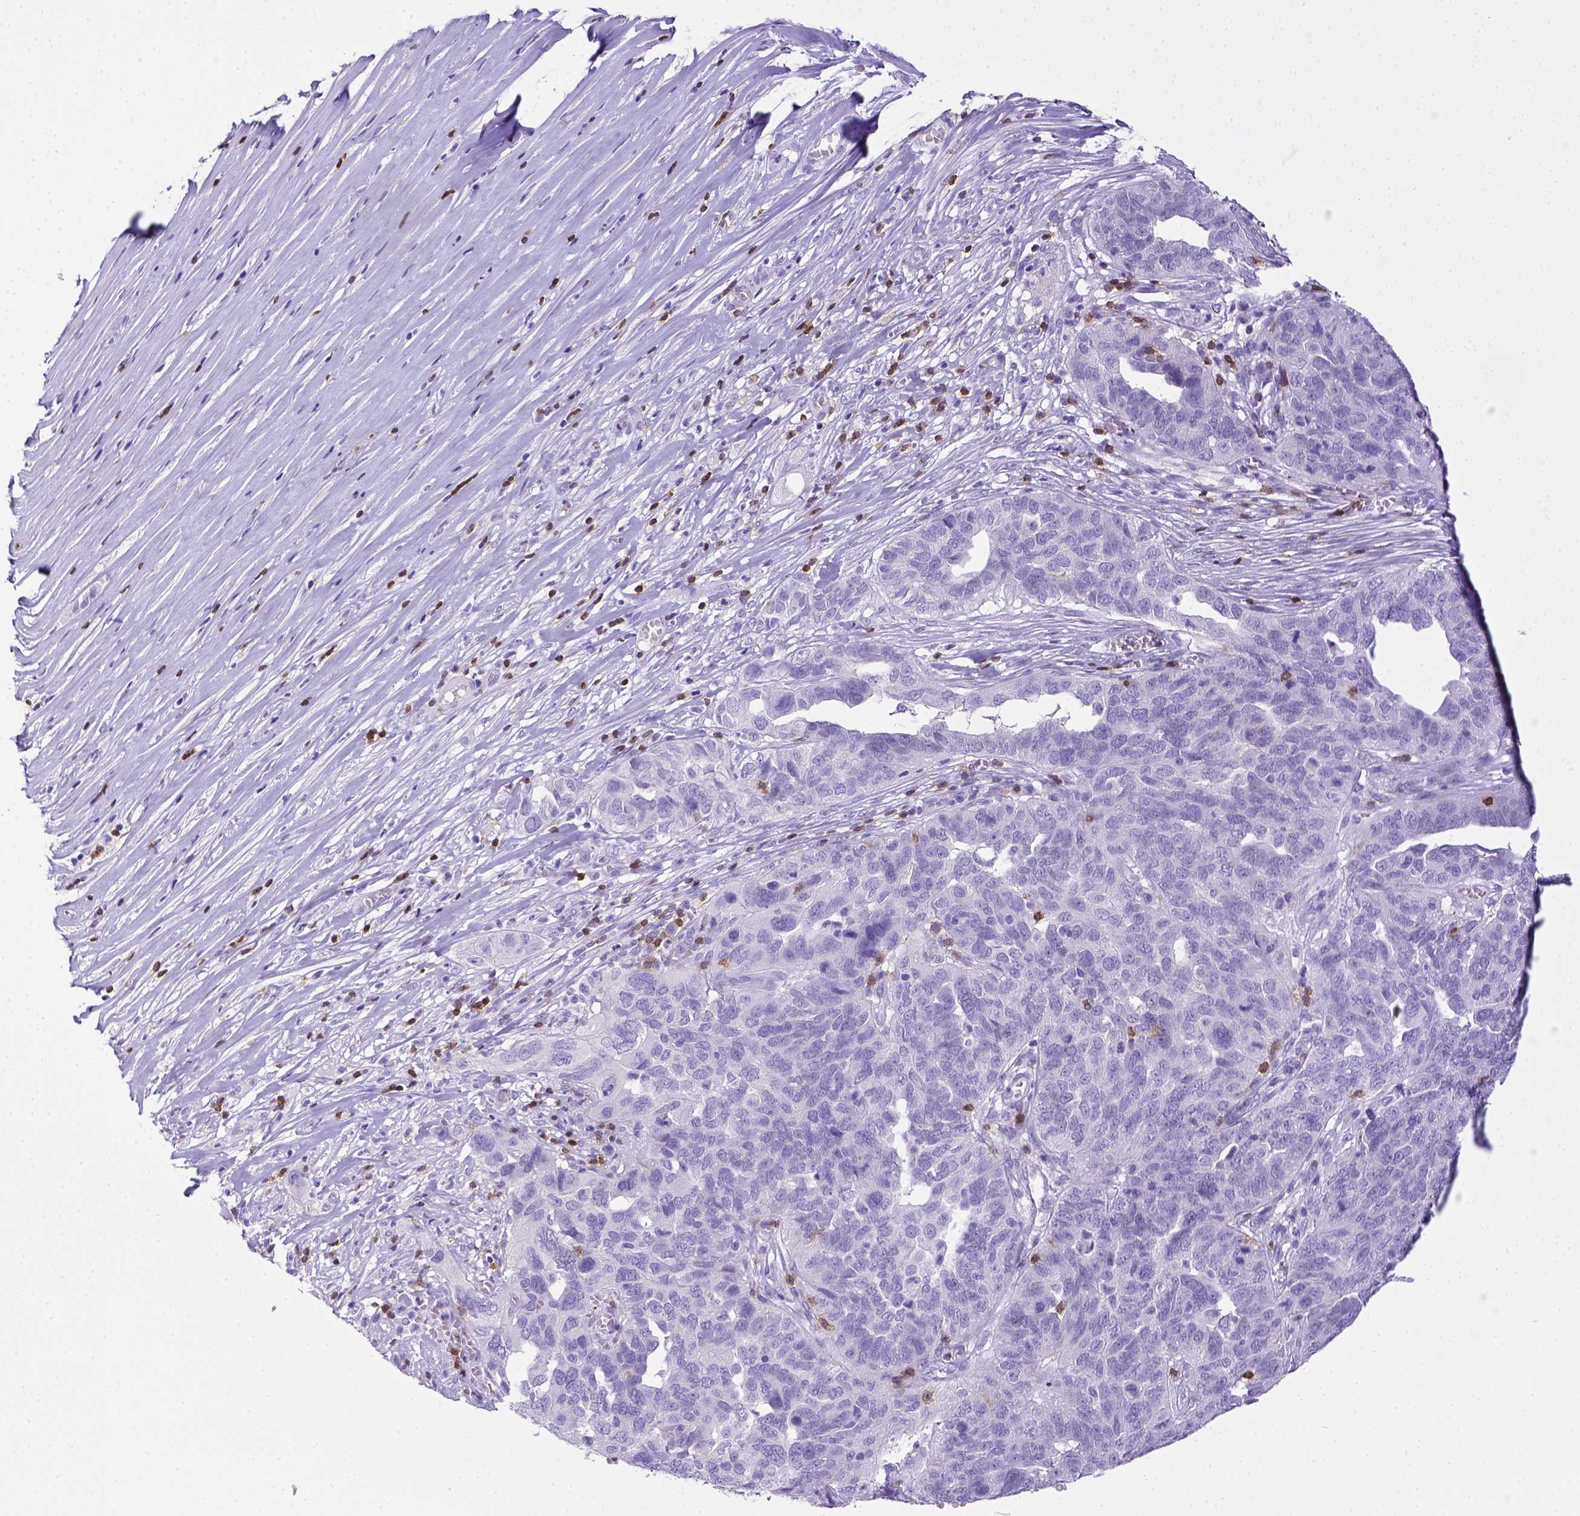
{"staining": {"intensity": "negative", "quantity": "none", "location": "none"}, "tissue": "ovarian cancer", "cell_type": "Tumor cells", "image_type": "cancer", "snomed": [{"axis": "morphology", "description": "Carcinoma, endometroid"}, {"axis": "topography", "description": "Soft tissue"}, {"axis": "topography", "description": "Ovary"}], "caption": "Immunohistochemistry (IHC) micrograph of ovarian cancer (endometroid carcinoma) stained for a protein (brown), which exhibits no positivity in tumor cells.", "gene": "CD3E", "patient": {"sex": "female", "age": 52}}